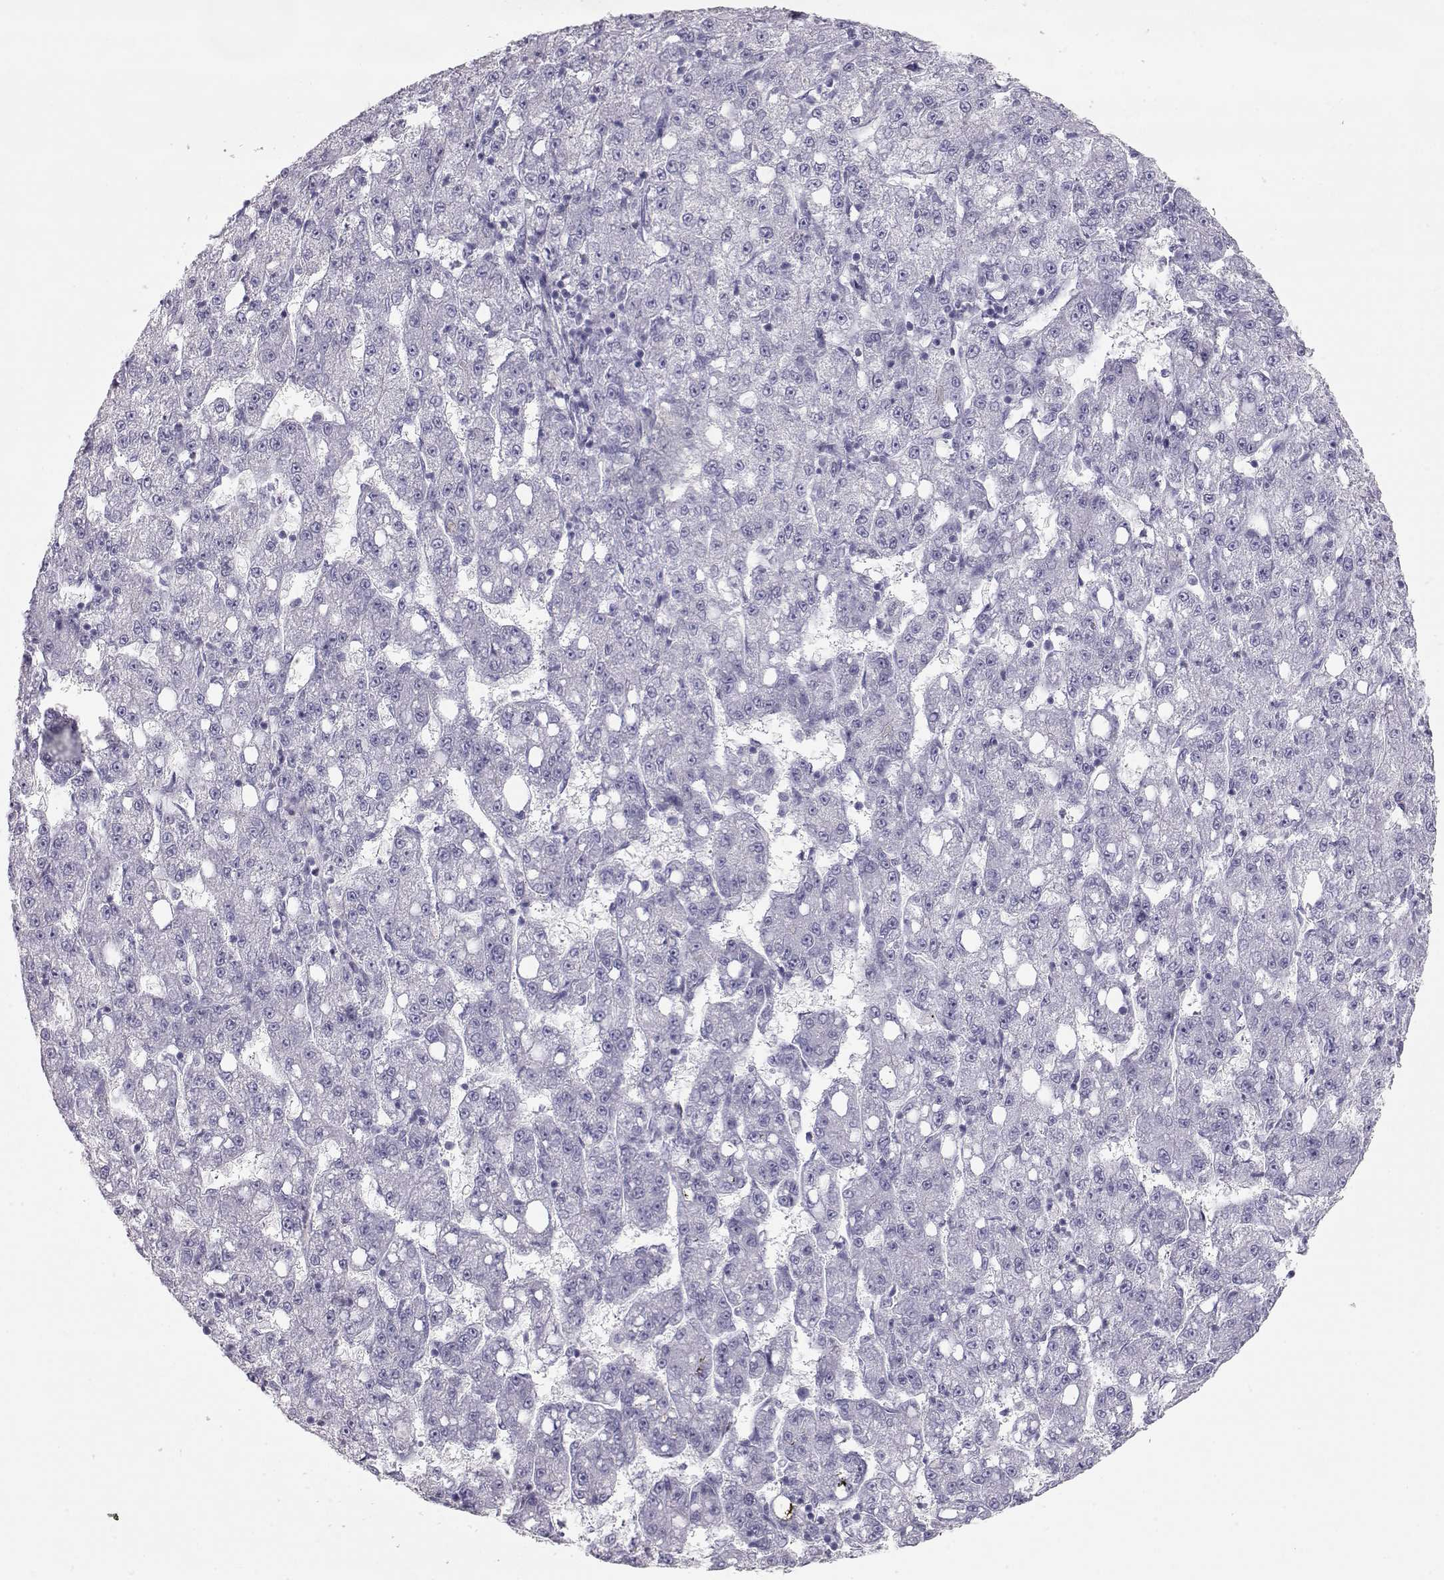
{"staining": {"intensity": "negative", "quantity": "none", "location": "none"}, "tissue": "liver cancer", "cell_type": "Tumor cells", "image_type": "cancer", "snomed": [{"axis": "morphology", "description": "Carcinoma, Hepatocellular, NOS"}, {"axis": "topography", "description": "Liver"}], "caption": "A high-resolution micrograph shows IHC staining of liver cancer, which reveals no significant positivity in tumor cells.", "gene": "SLITRK3", "patient": {"sex": "female", "age": 65}}